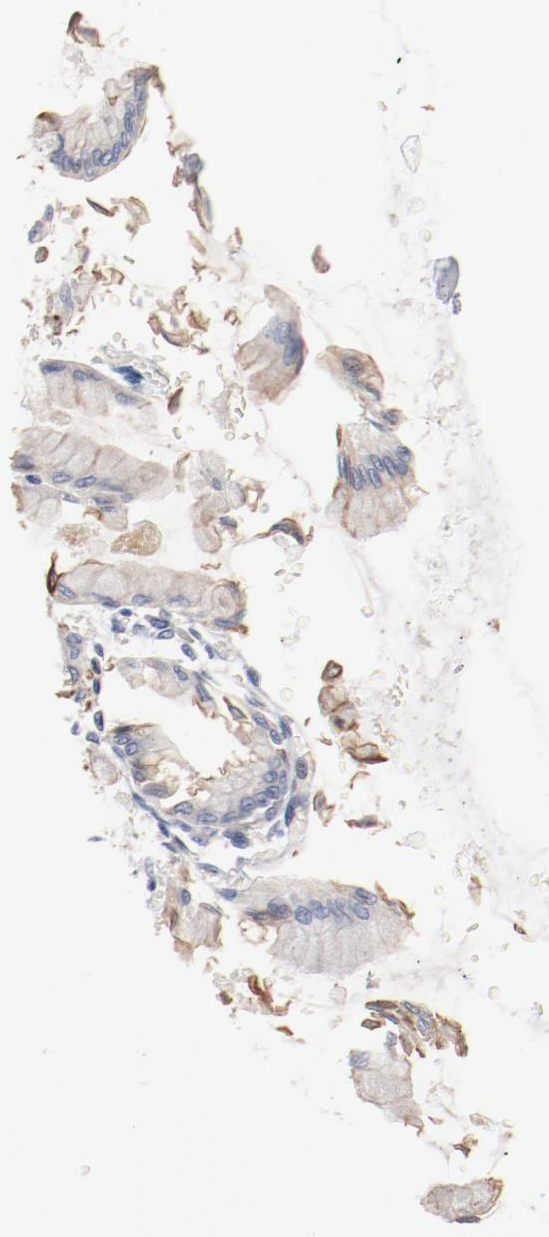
{"staining": {"intensity": "weak", "quantity": "25%-75%", "location": "cytoplasmic/membranous"}, "tissue": "stomach", "cell_type": "Glandular cells", "image_type": "normal", "snomed": [{"axis": "morphology", "description": "Normal tissue, NOS"}, {"axis": "topography", "description": "Stomach, upper"}], "caption": "Protein analysis of normal stomach exhibits weak cytoplasmic/membranous positivity in about 25%-75% of glandular cells. Immunohistochemistry (ihc) stains the protein of interest in brown and the nuclei are stained blue.", "gene": "GPR143", "patient": {"sex": "female", "age": 56}}